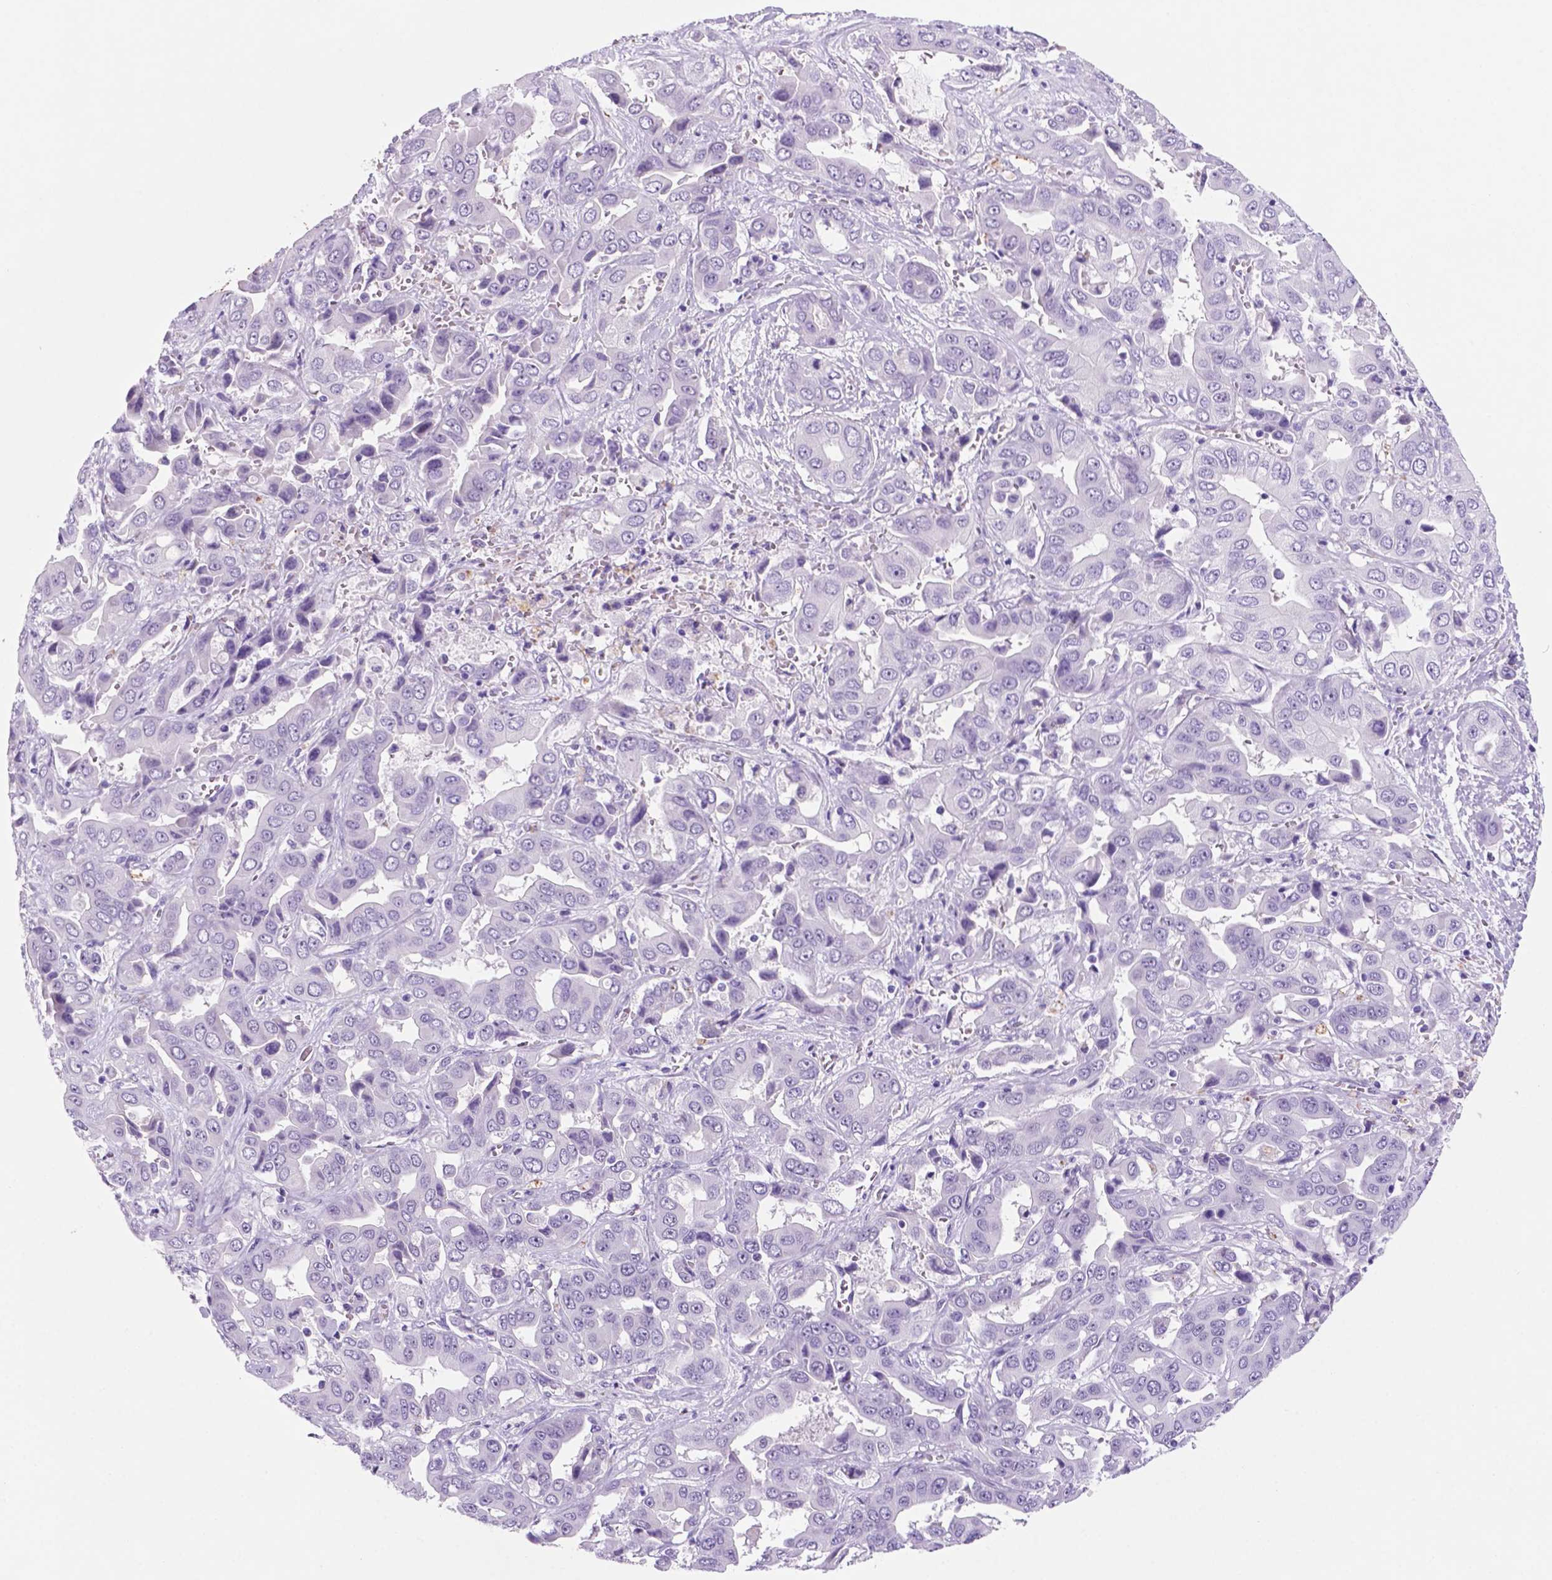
{"staining": {"intensity": "negative", "quantity": "none", "location": "none"}, "tissue": "liver cancer", "cell_type": "Tumor cells", "image_type": "cancer", "snomed": [{"axis": "morphology", "description": "Cholangiocarcinoma"}, {"axis": "topography", "description": "Liver"}], "caption": "DAB immunohistochemical staining of cholangiocarcinoma (liver) shows no significant staining in tumor cells.", "gene": "C18orf21", "patient": {"sex": "female", "age": 52}}